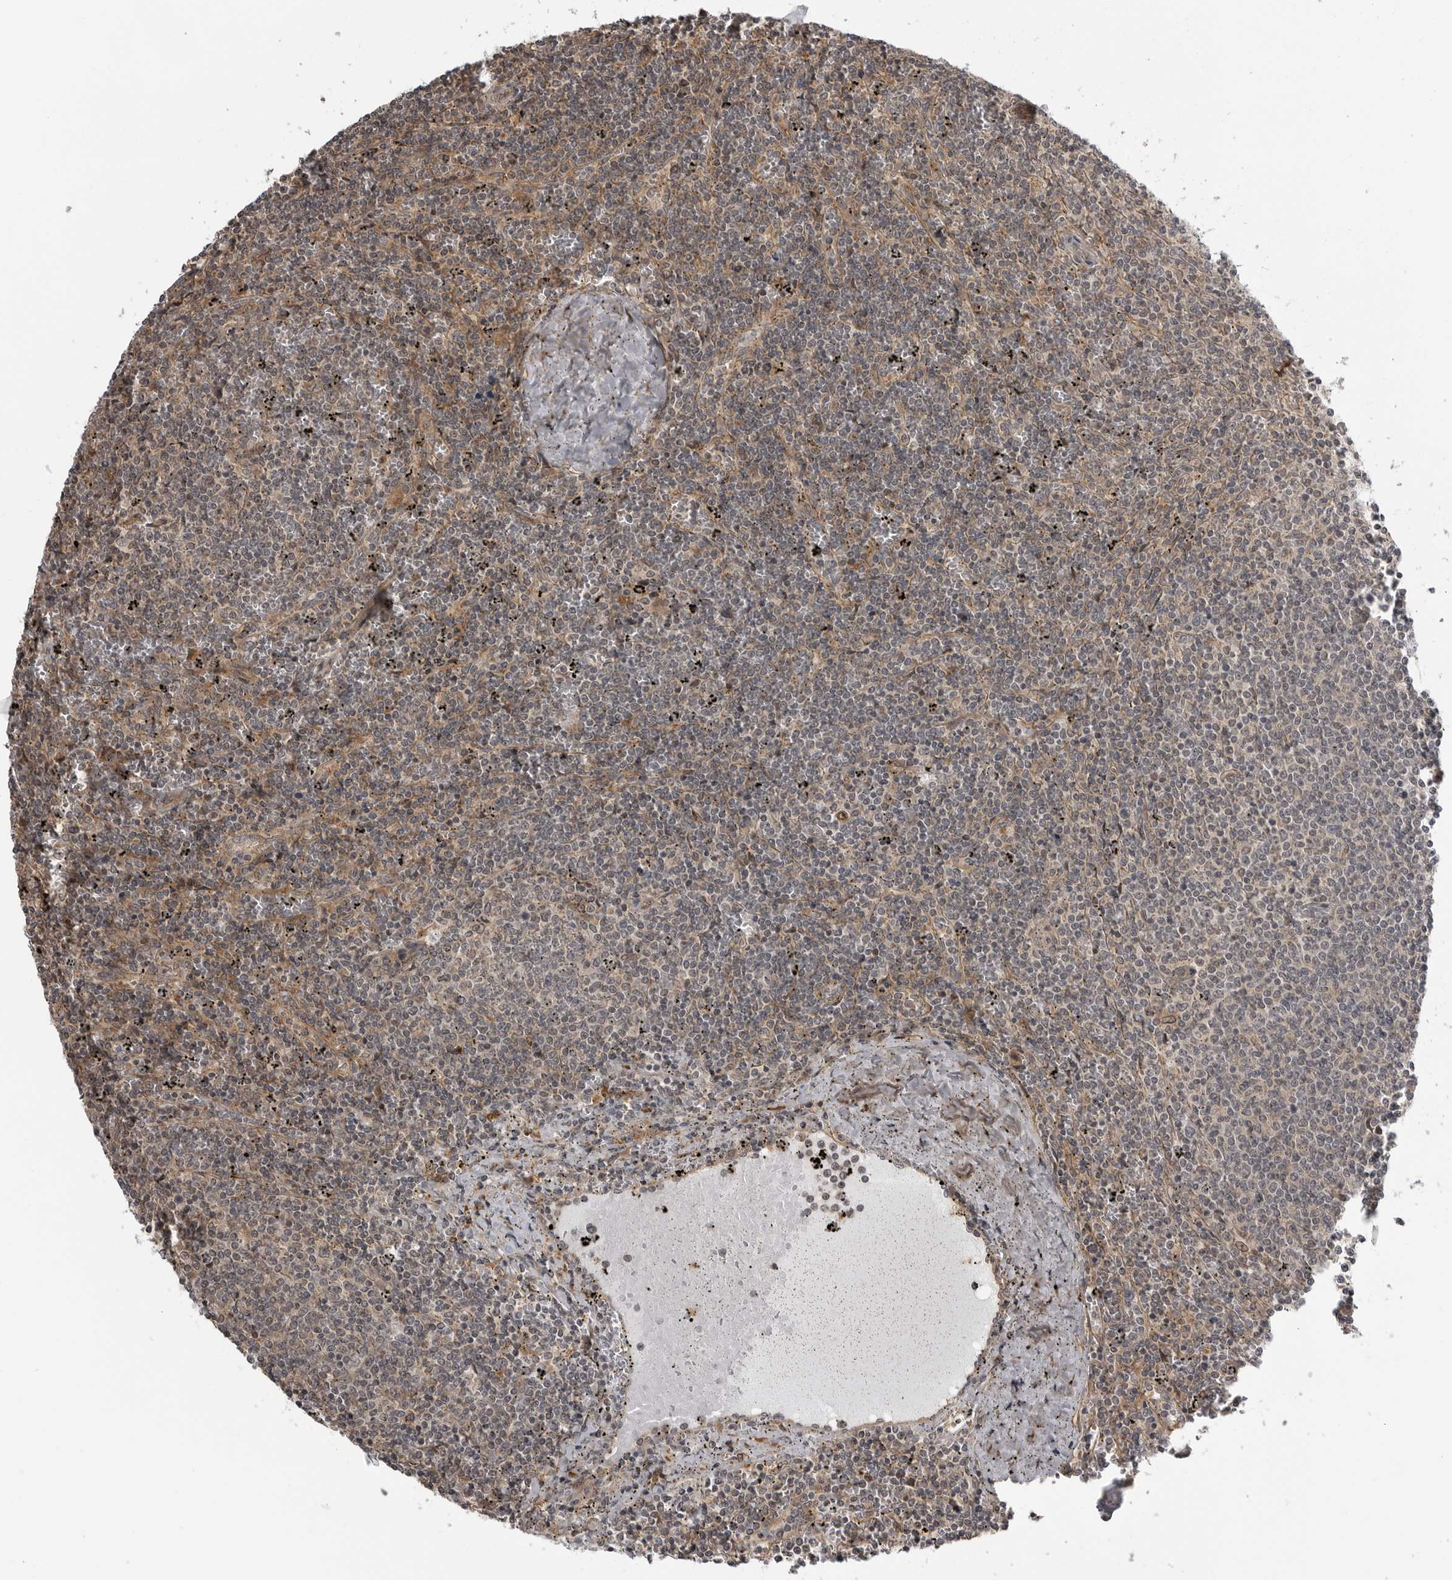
{"staining": {"intensity": "negative", "quantity": "none", "location": "none"}, "tissue": "lymphoma", "cell_type": "Tumor cells", "image_type": "cancer", "snomed": [{"axis": "morphology", "description": "Malignant lymphoma, non-Hodgkin's type, Low grade"}, {"axis": "topography", "description": "Spleen"}], "caption": "This is an immunohistochemistry (IHC) histopathology image of lymphoma. There is no expression in tumor cells.", "gene": "LRRC45", "patient": {"sex": "female", "age": 50}}